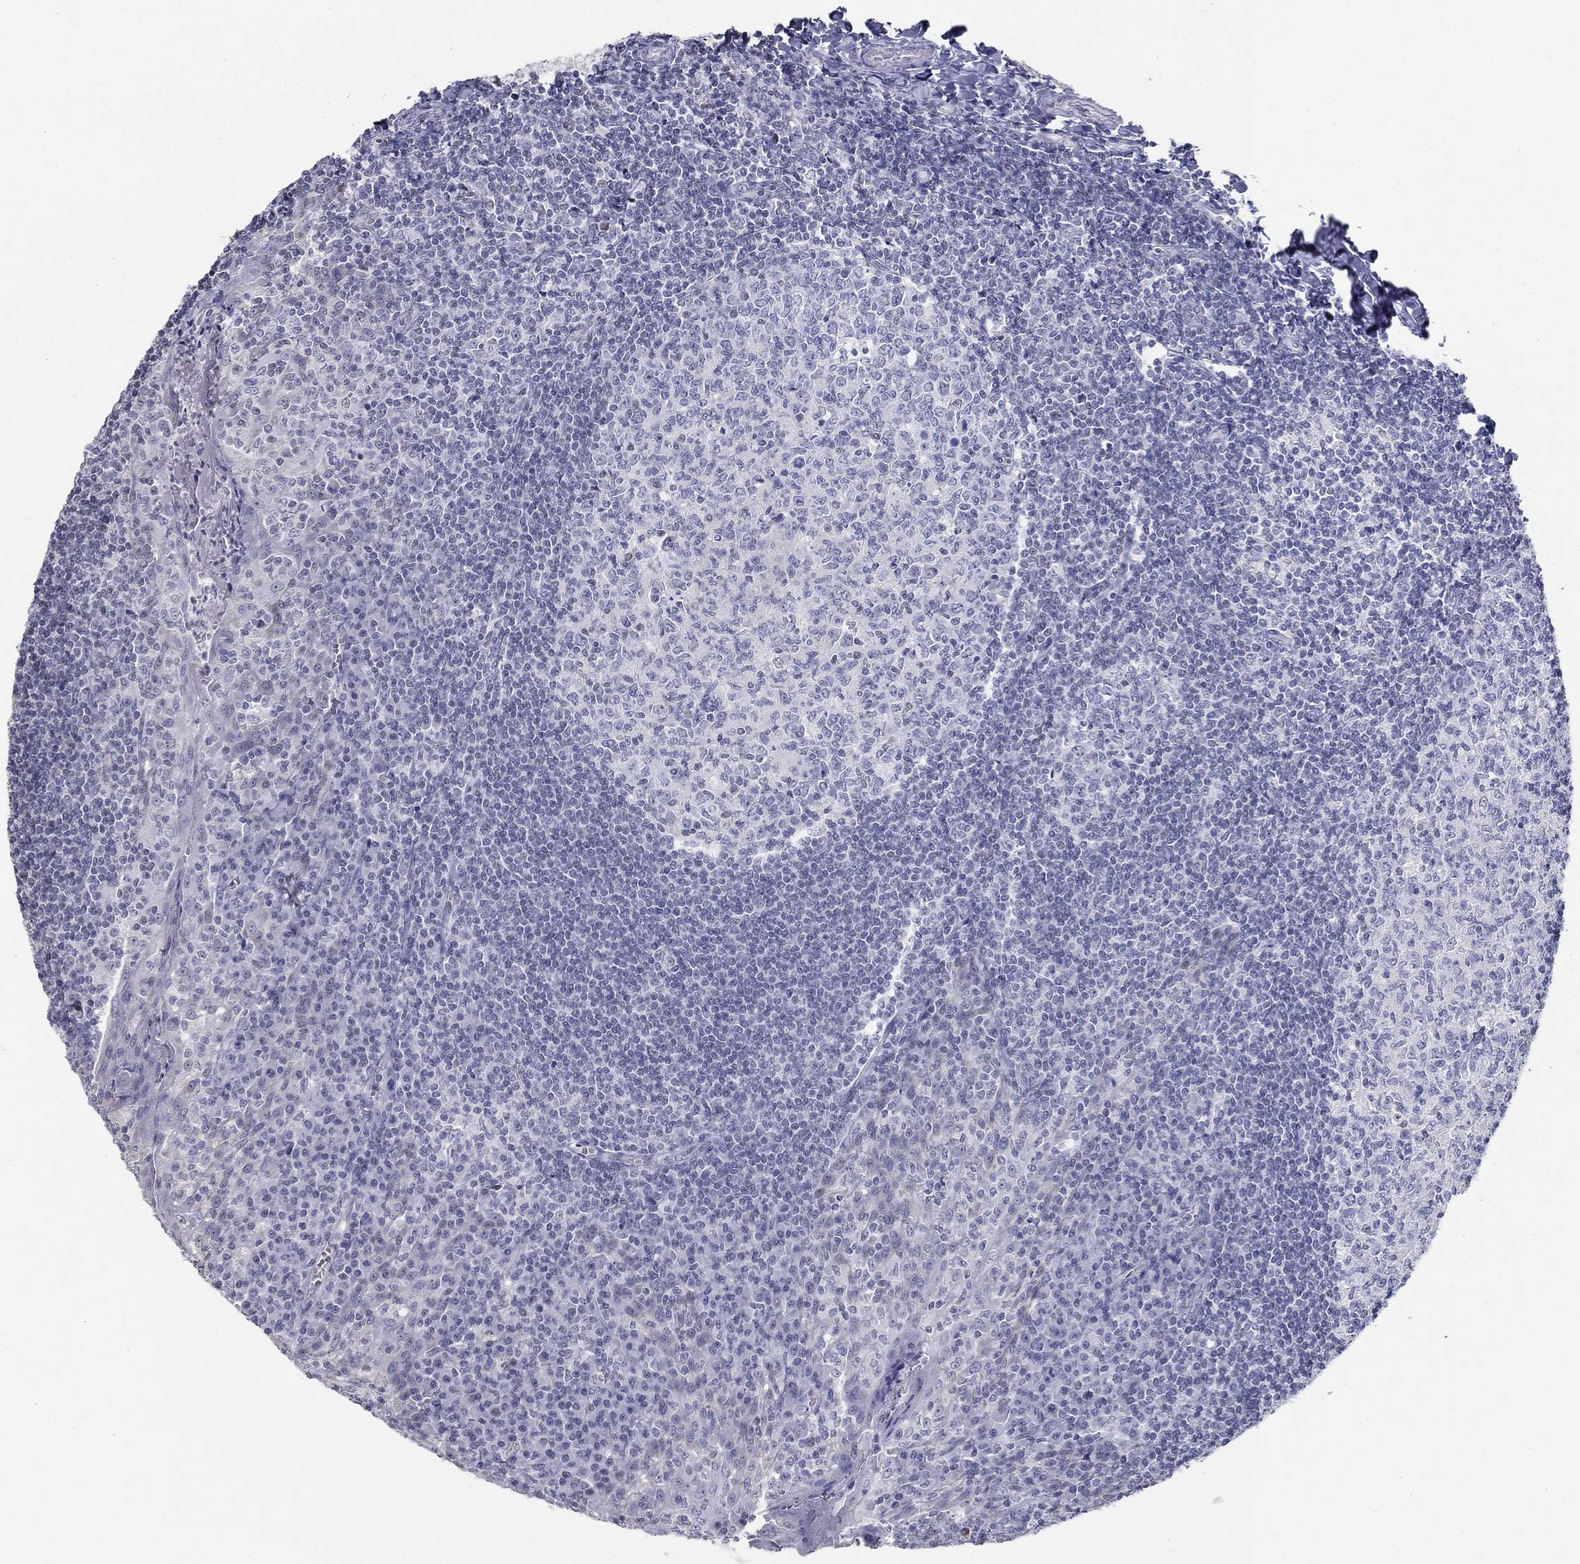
{"staining": {"intensity": "negative", "quantity": "none", "location": "none"}, "tissue": "tonsil", "cell_type": "Germinal center cells", "image_type": "normal", "snomed": [{"axis": "morphology", "description": "Normal tissue, NOS"}, {"axis": "topography", "description": "Tonsil"}], "caption": "The photomicrograph exhibits no staining of germinal center cells in unremarkable tonsil. Brightfield microscopy of IHC stained with DAB (brown) and hematoxylin (blue), captured at high magnification.", "gene": "ENSG00000290147", "patient": {"sex": "female", "age": 13}}